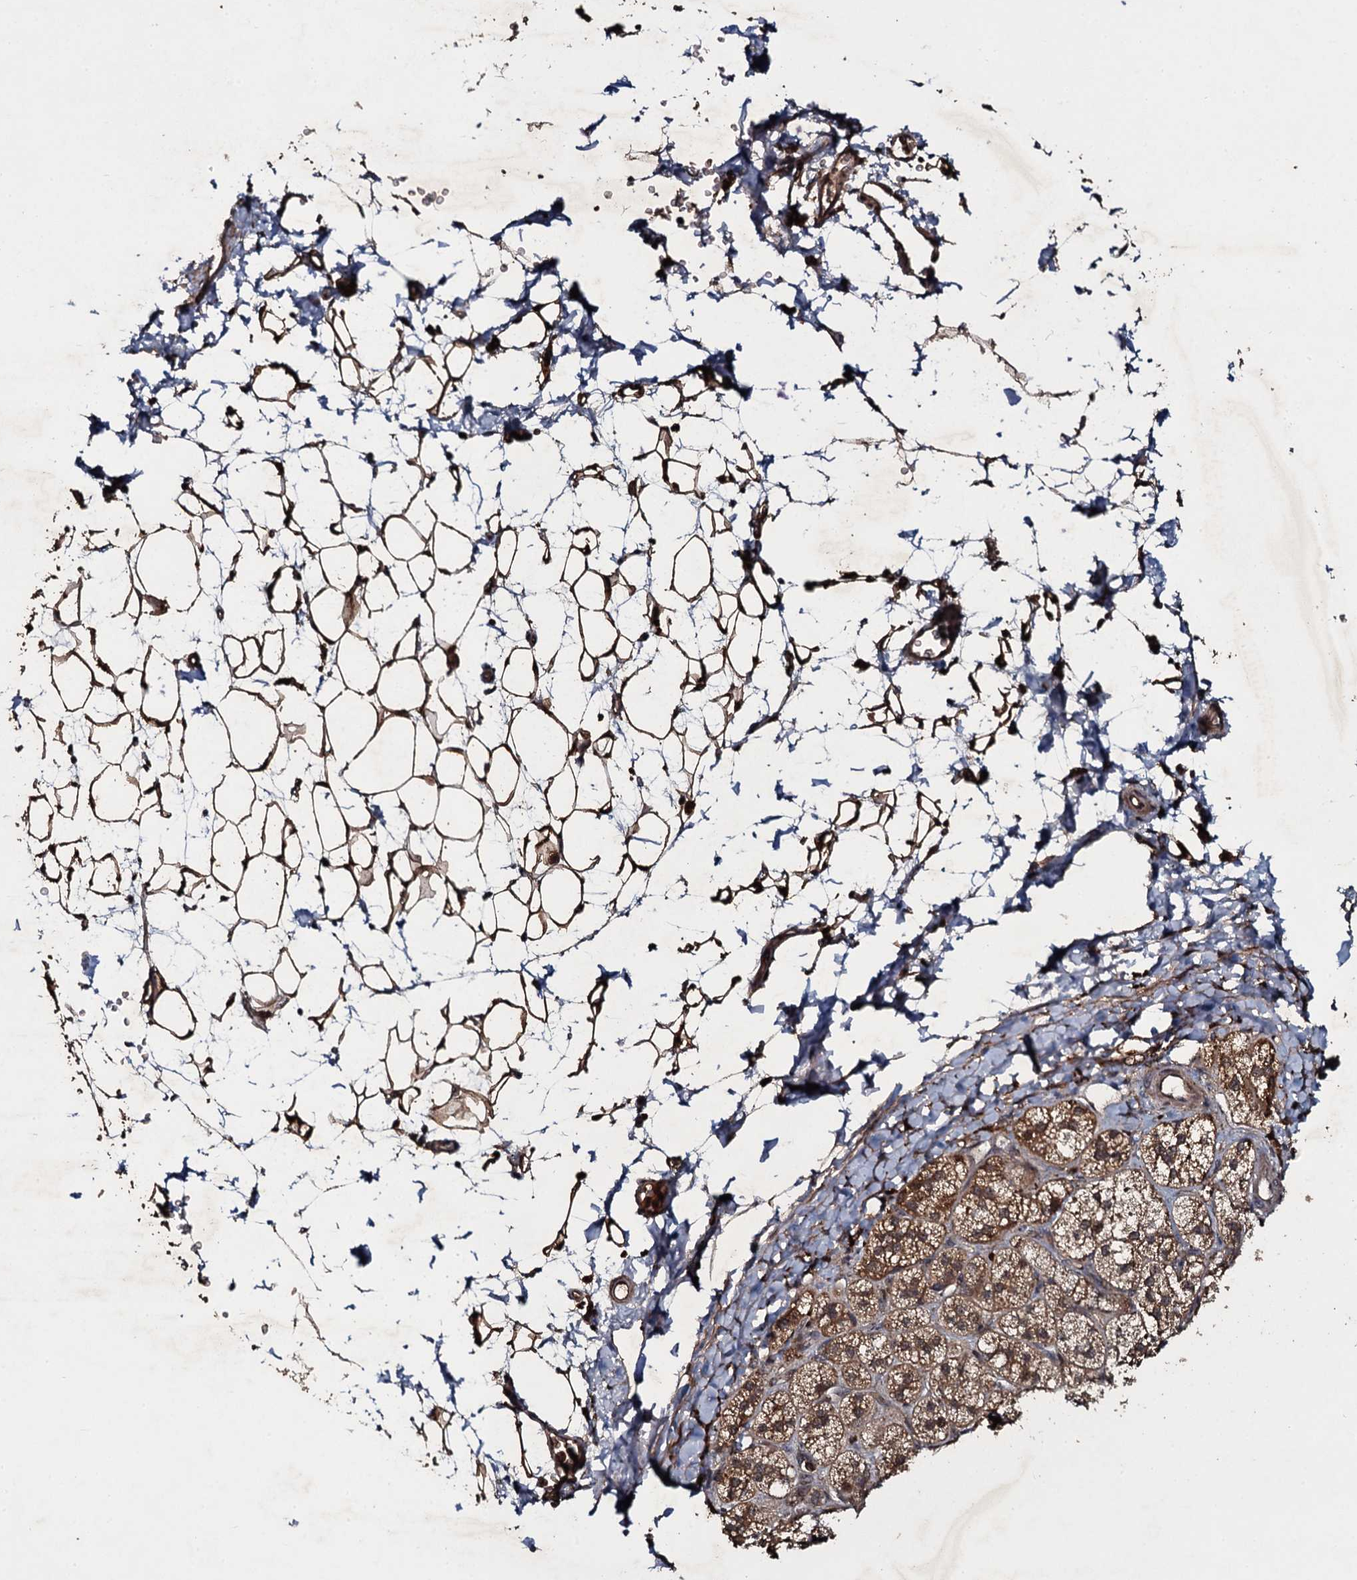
{"staining": {"intensity": "strong", "quantity": ">75%", "location": "cytoplasmic/membranous"}, "tissue": "adrenal gland", "cell_type": "Glandular cells", "image_type": "normal", "snomed": [{"axis": "morphology", "description": "Normal tissue, NOS"}, {"axis": "topography", "description": "Adrenal gland"}], "caption": "DAB immunohistochemical staining of normal human adrenal gland displays strong cytoplasmic/membranous protein positivity in approximately >75% of glandular cells.", "gene": "ADGRG3", "patient": {"sex": "male", "age": 61}}